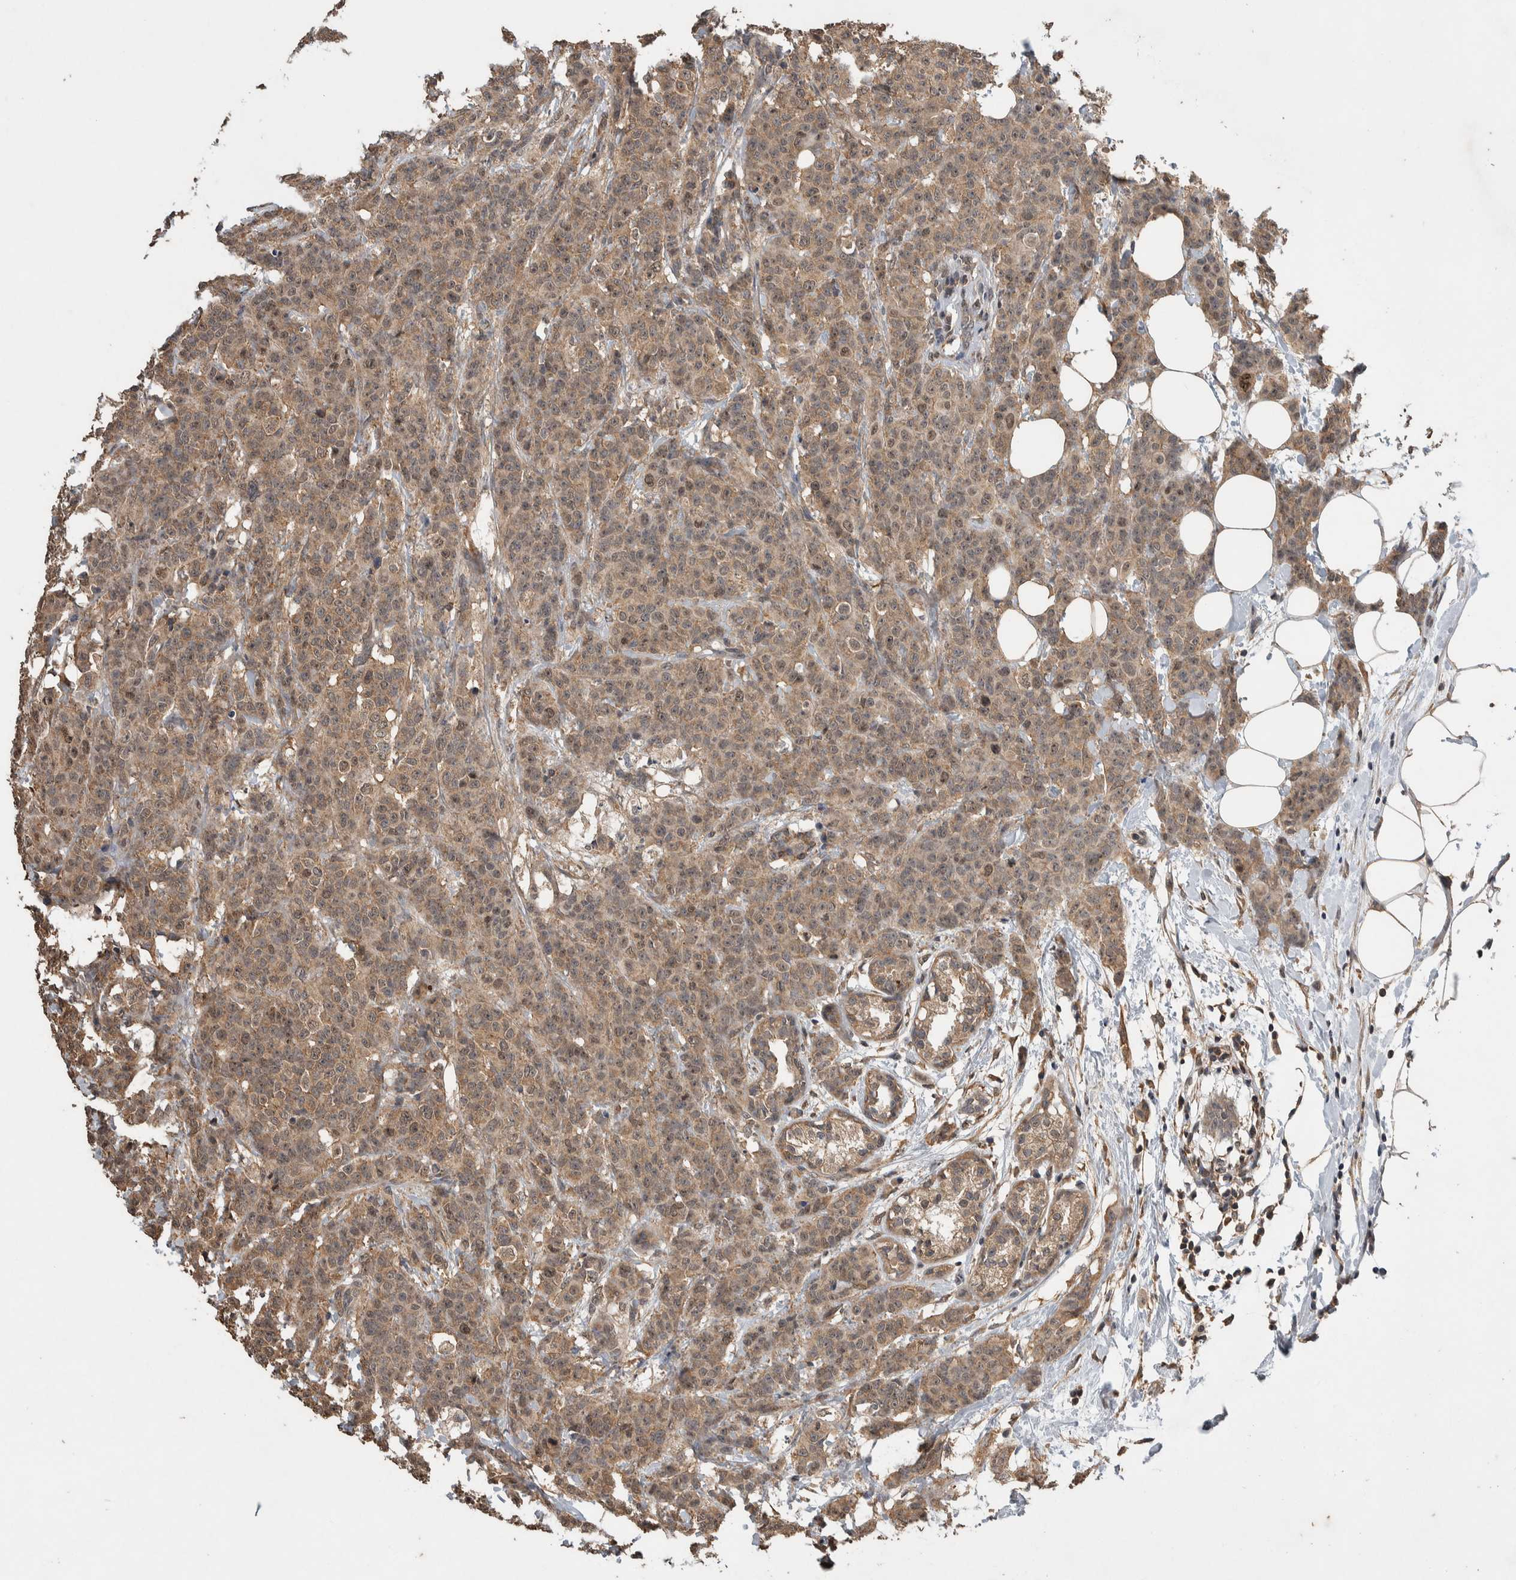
{"staining": {"intensity": "moderate", "quantity": ">75%", "location": "cytoplasmic/membranous,nuclear"}, "tissue": "breast cancer", "cell_type": "Tumor cells", "image_type": "cancer", "snomed": [{"axis": "morphology", "description": "Normal tissue, NOS"}, {"axis": "morphology", "description": "Duct carcinoma"}, {"axis": "topography", "description": "Breast"}], "caption": "Intraductal carcinoma (breast) stained with a protein marker exhibits moderate staining in tumor cells.", "gene": "DVL2", "patient": {"sex": "female", "age": 40}}